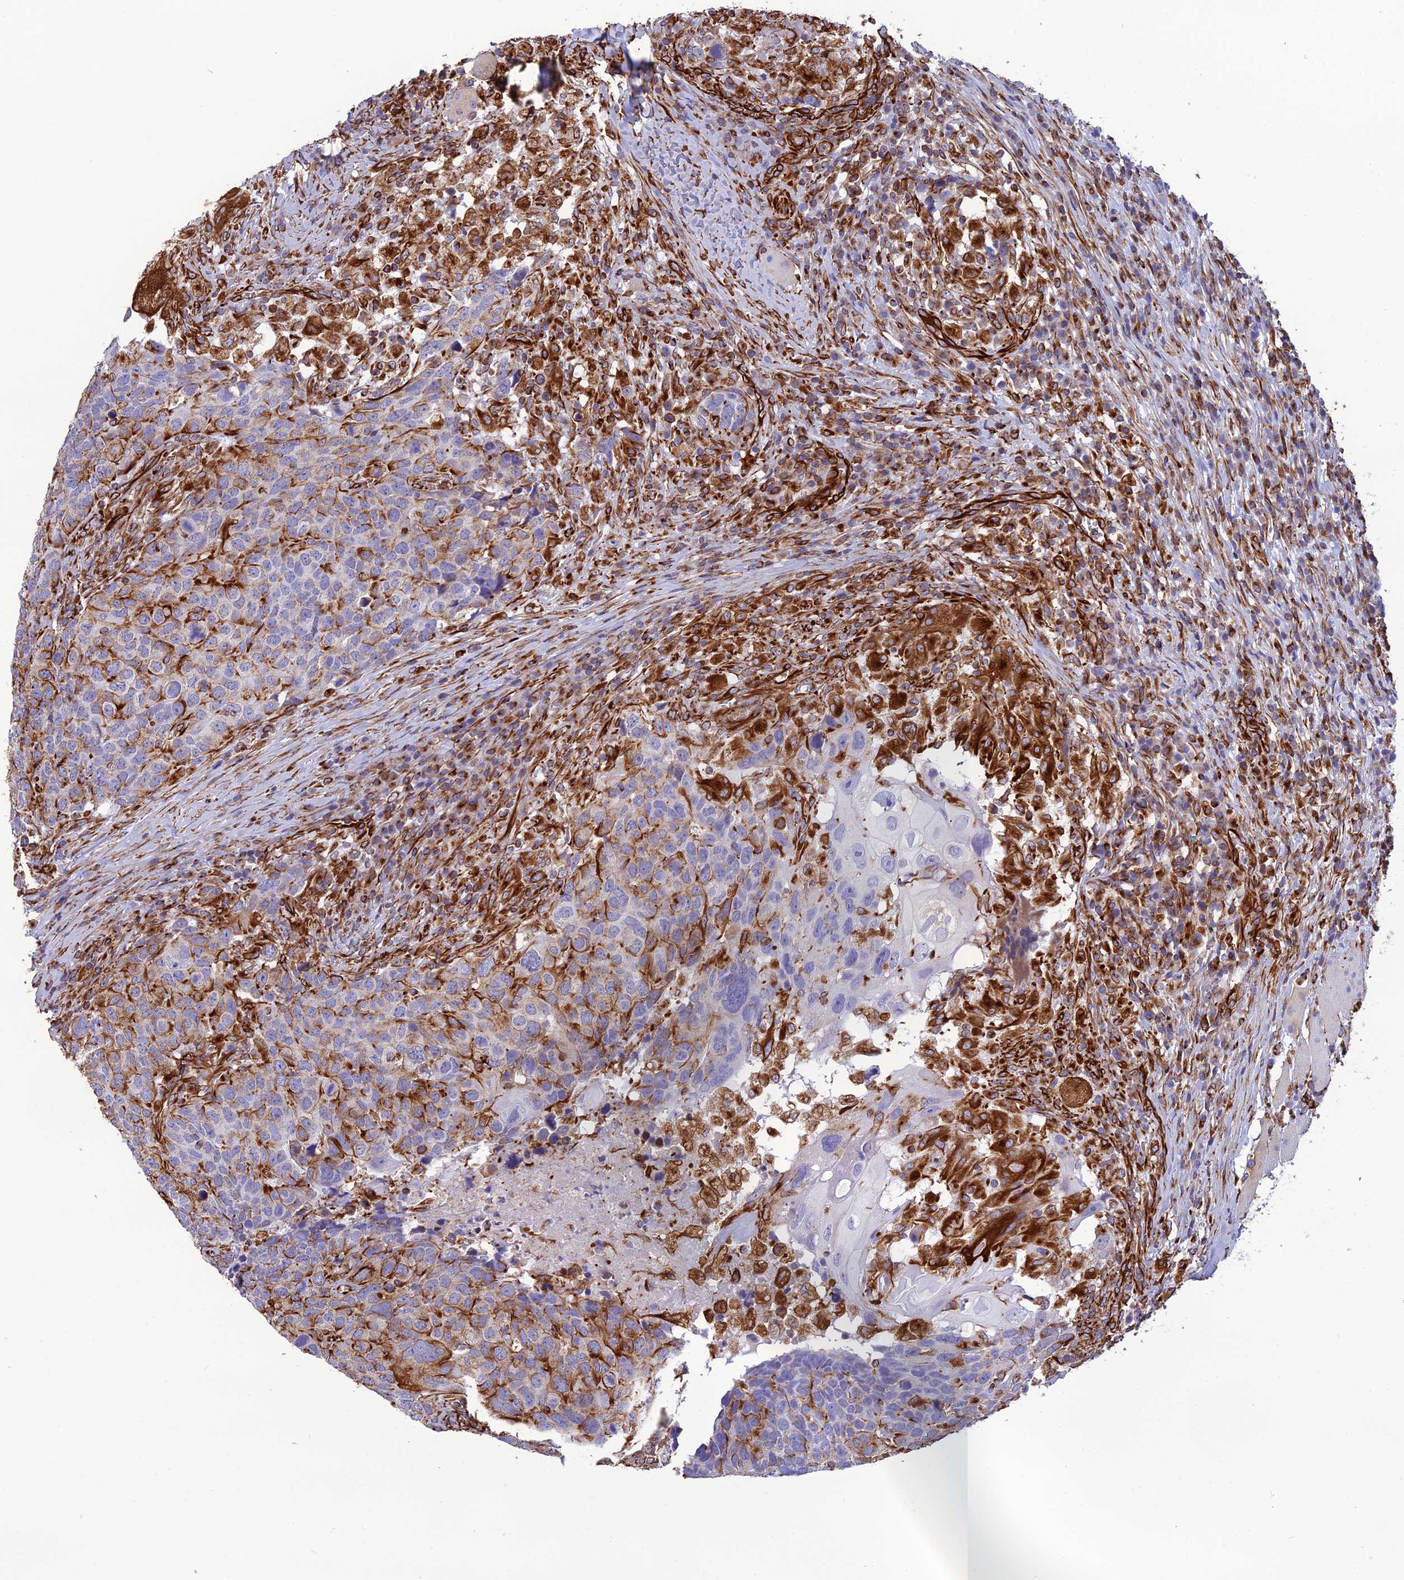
{"staining": {"intensity": "strong", "quantity": "25%-75%", "location": "cytoplasmic/membranous"}, "tissue": "head and neck cancer", "cell_type": "Tumor cells", "image_type": "cancer", "snomed": [{"axis": "morphology", "description": "Squamous cell carcinoma, NOS"}, {"axis": "topography", "description": "Head-Neck"}], "caption": "This photomicrograph exhibits IHC staining of head and neck cancer (squamous cell carcinoma), with high strong cytoplasmic/membranous staining in approximately 25%-75% of tumor cells.", "gene": "FBXL20", "patient": {"sex": "male", "age": 66}}